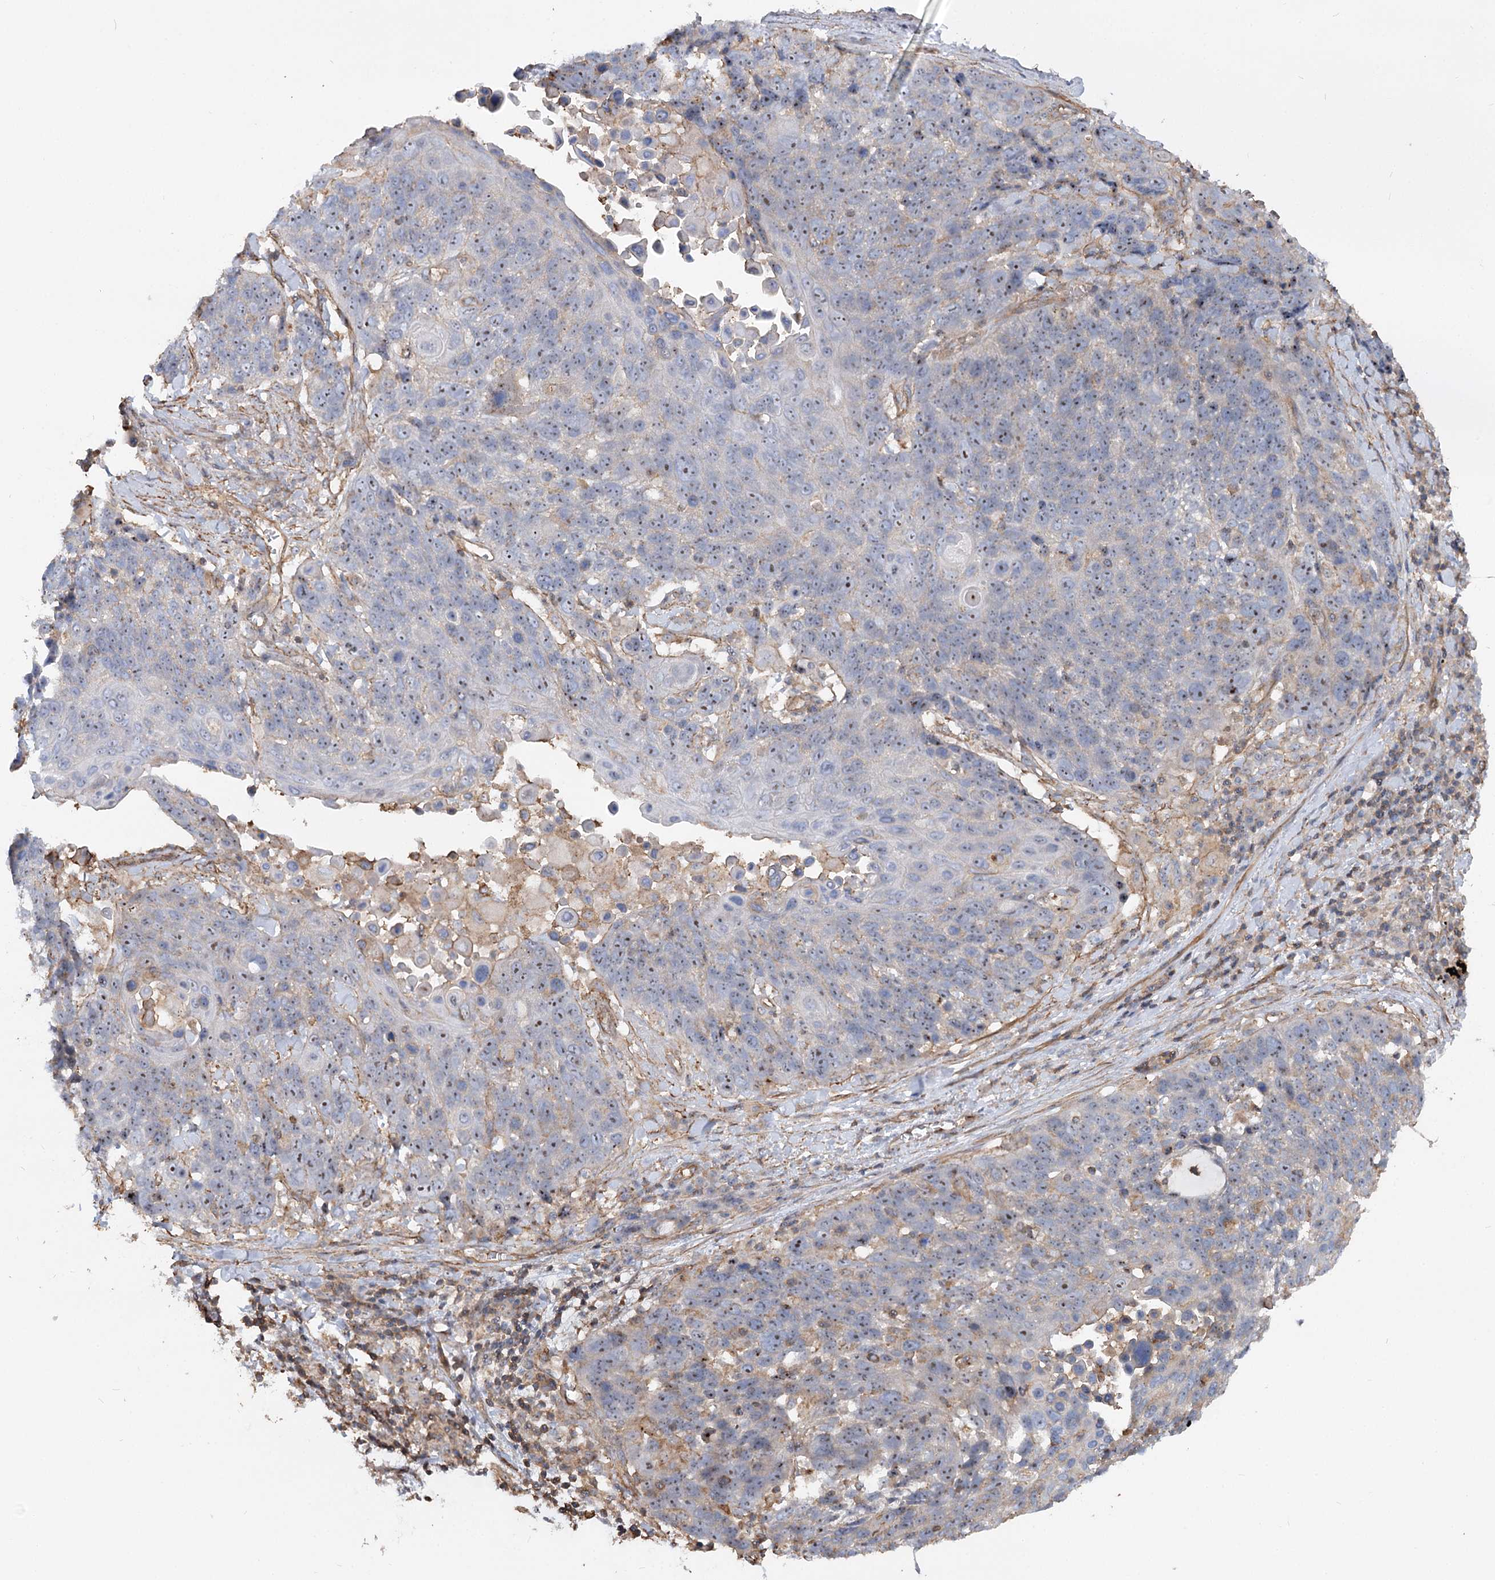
{"staining": {"intensity": "negative", "quantity": "none", "location": "none"}, "tissue": "lung cancer", "cell_type": "Tumor cells", "image_type": "cancer", "snomed": [{"axis": "morphology", "description": "Squamous cell carcinoma, NOS"}, {"axis": "topography", "description": "Lung"}], "caption": "This is a histopathology image of immunohistochemistry staining of lung cancer (squamous cell carcinoma), which shows no positivity in tumor cells.", "gene": "WDR36", "patient": {"sex": "male", "age": 66}}